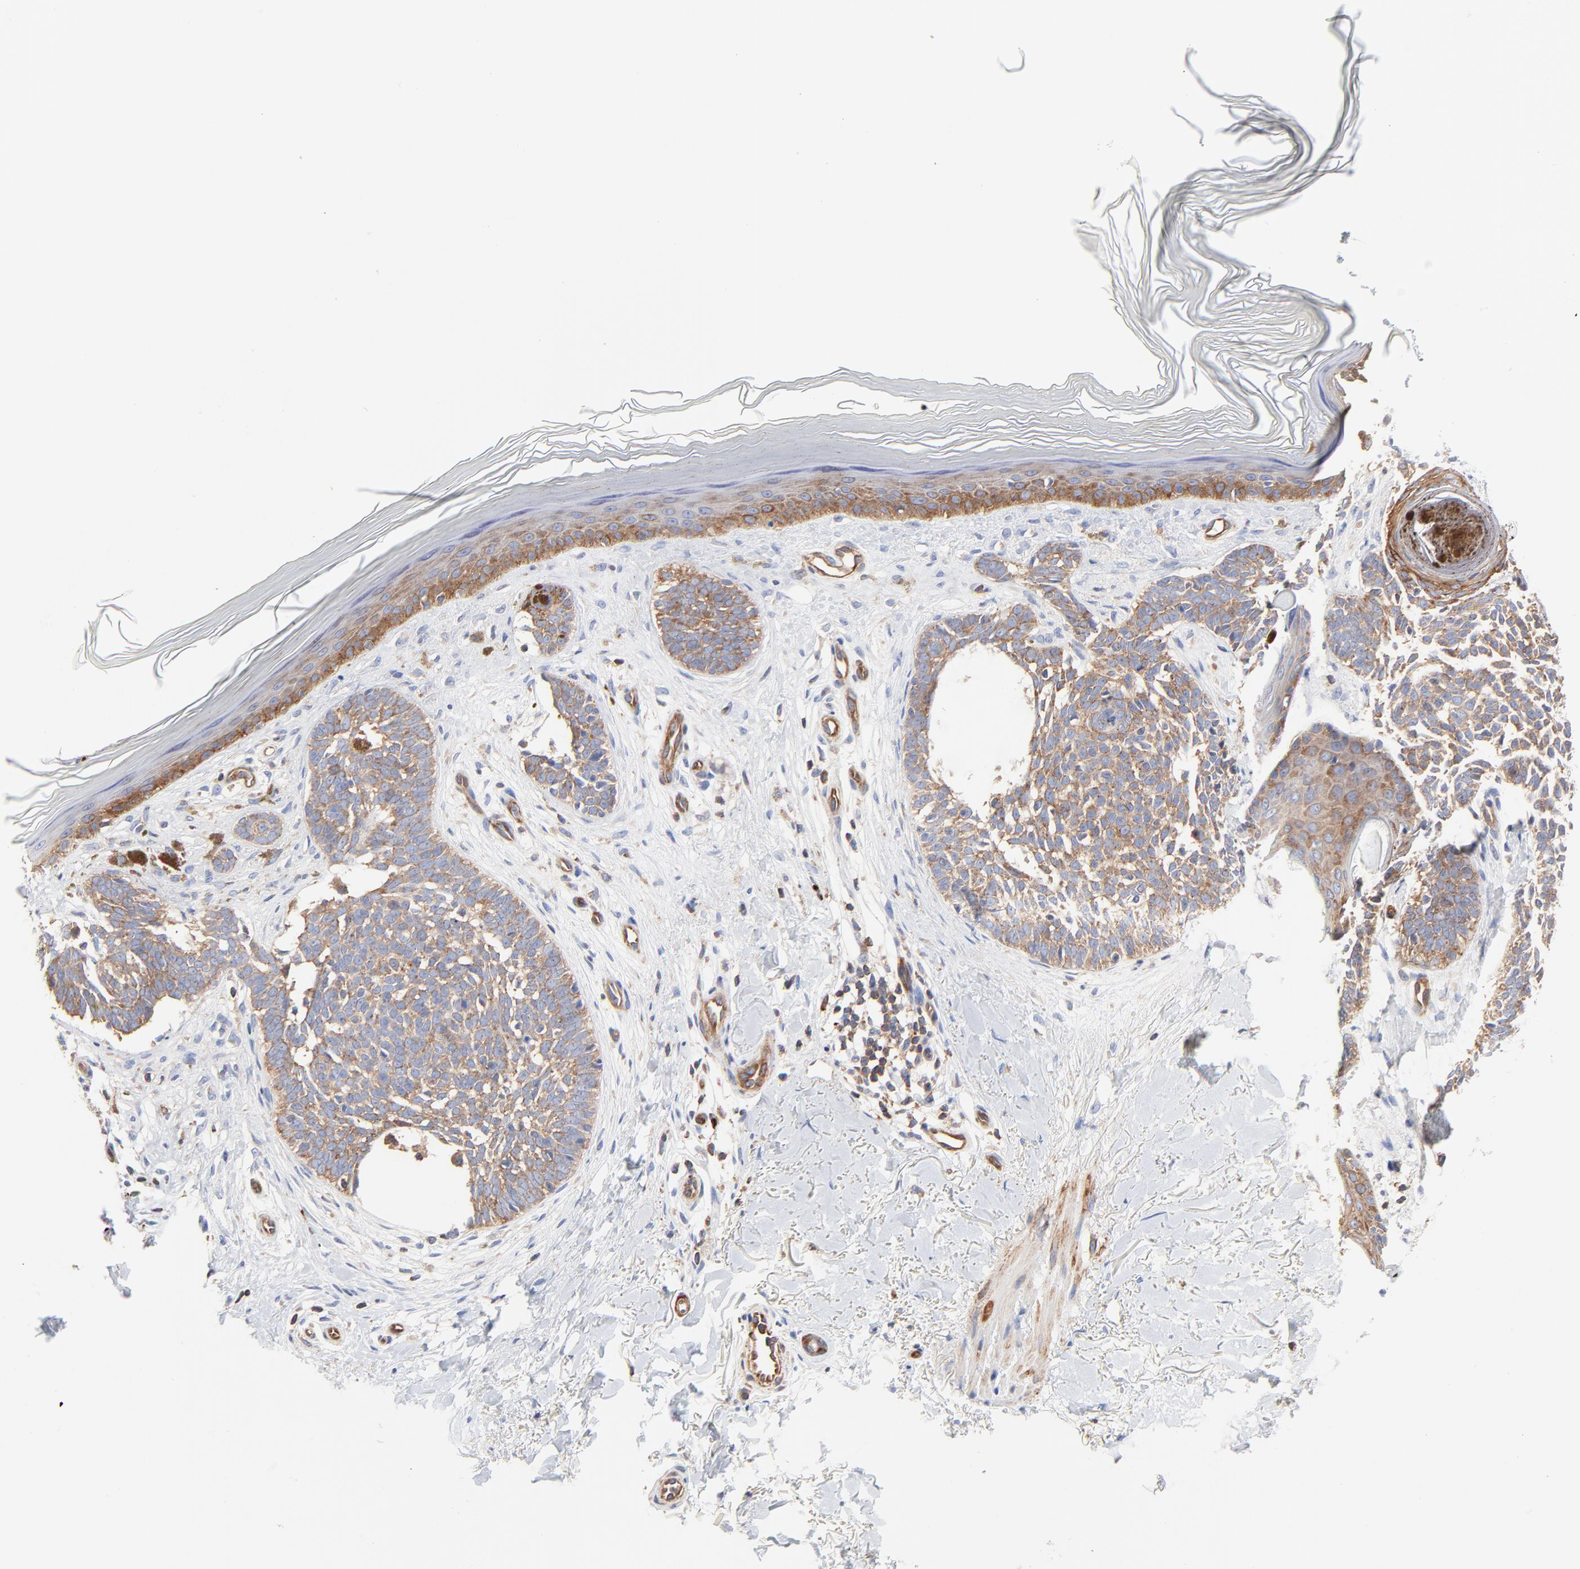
{"staining": {"intensity": "moderate", "quantity": ">75%", "location": "cytoplasmic/membranous"}, "tissue": "skin cancer", "cell_type": "Tumor cells", "image_type": "cancer", "snomed": [{"axis": "morphology", "description": "Normal tissue, NOS"}, {"axis": "morphology", "description": "Basal cell carcinoma"}, {"axis": "topography", "description": "Skin"}], "caption": "Brown immunohistochemical staining in skin cancer demonstrates moderate cytoplasmic/membranous positivity in about >75% of tumor cells. The staining was performed using DAB, with brown indicating positive protein expression. Nuclei are stained blue with hematoxylin.", "gene": "CD2AP", "patient": {"sex": "female", "age": 58}}